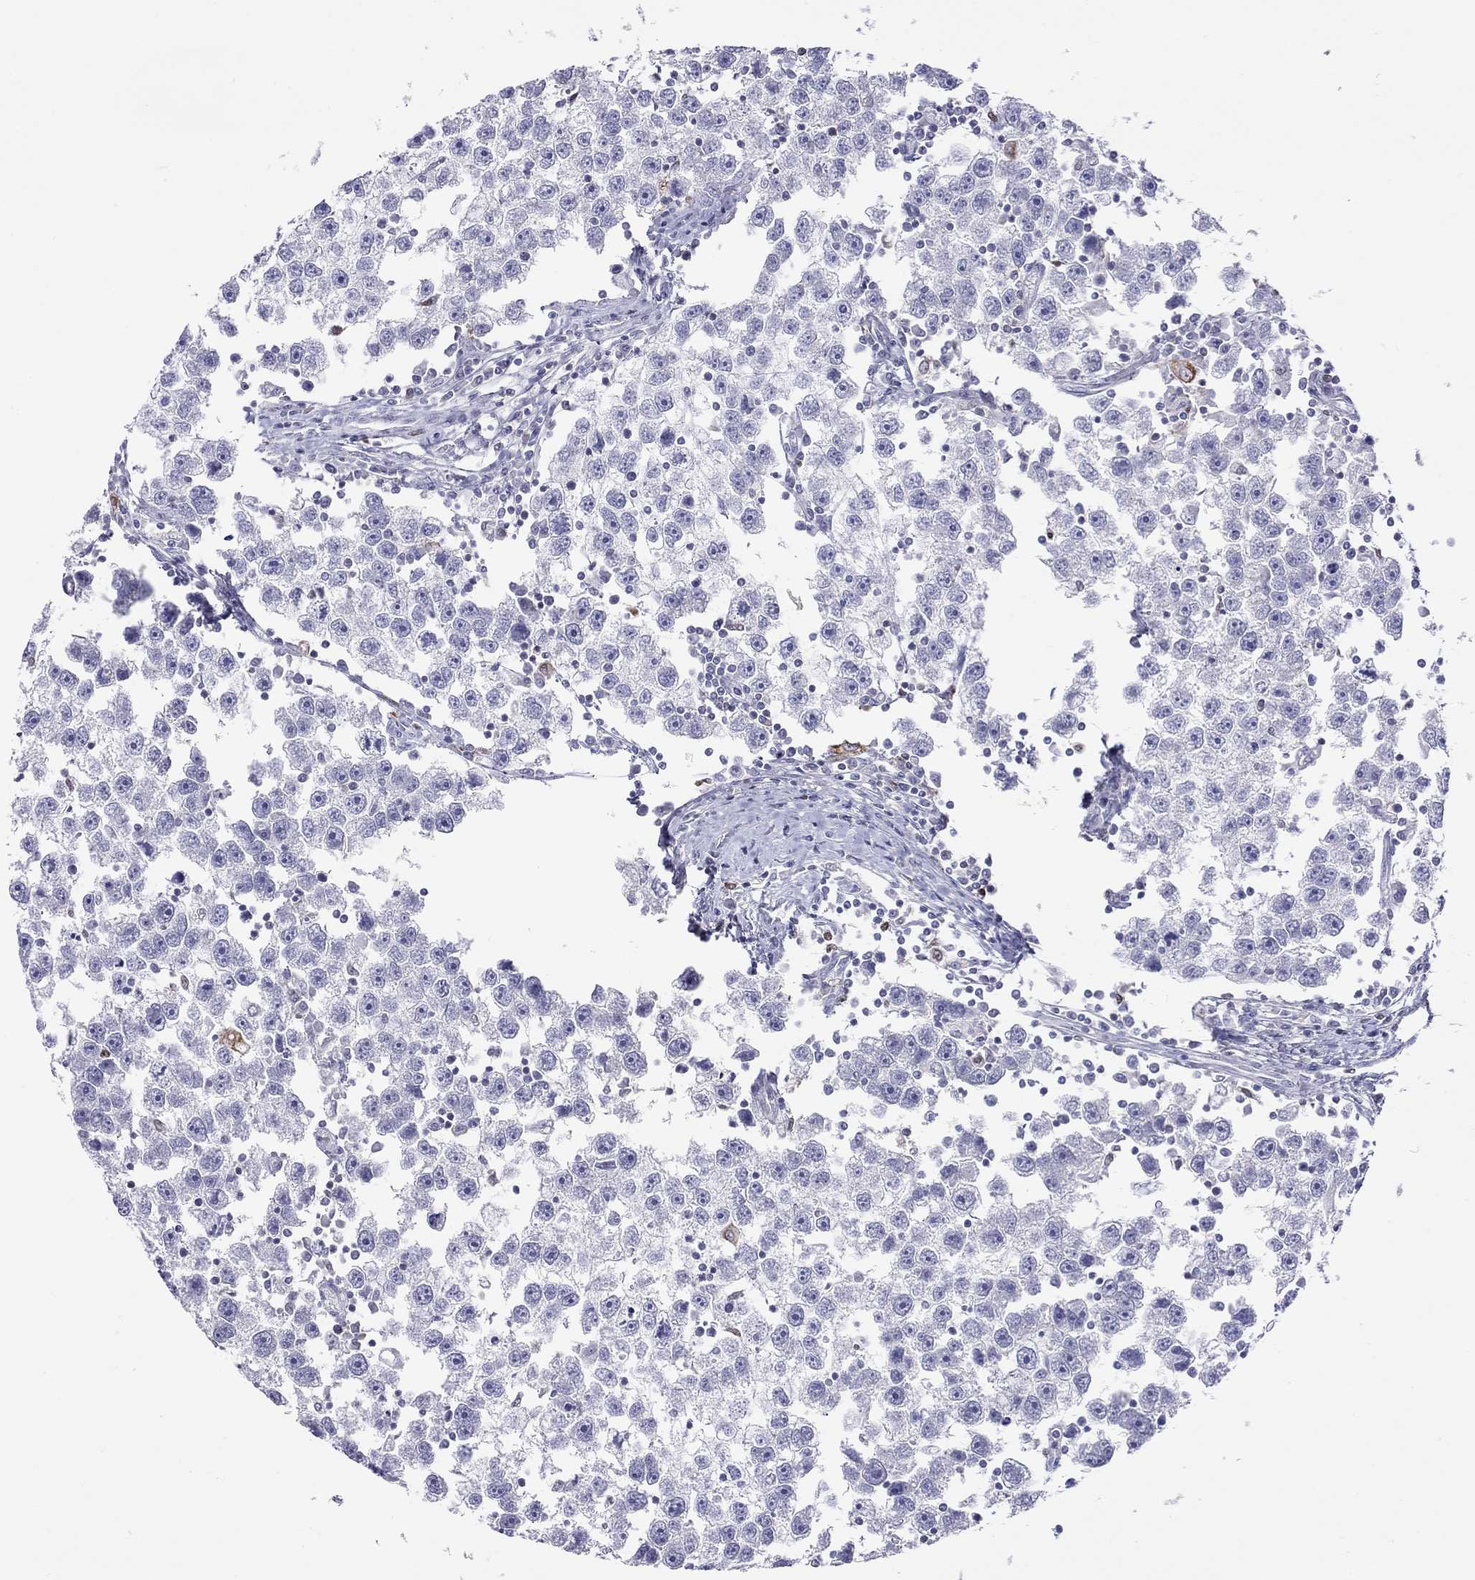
{"staining": {"intensity": "negative", "quantity": "none", "location": "none"}, "tissue": "testis cancer", "cell_type": "Tumor cells", "image_type": "cancer", "snomed": [{"axis": "morphology", "description": "Seminoma, NOS"}, {"axis": "topography", "description": "Testis"}], "caption": "Tumor cells are negative for brown protein staining in testis seminoma. (Immunohistochemistry, brightfield microscopy, high magnification).", "gene": "SLC46A2", "patient": {"sex": "male", "age": 30}}